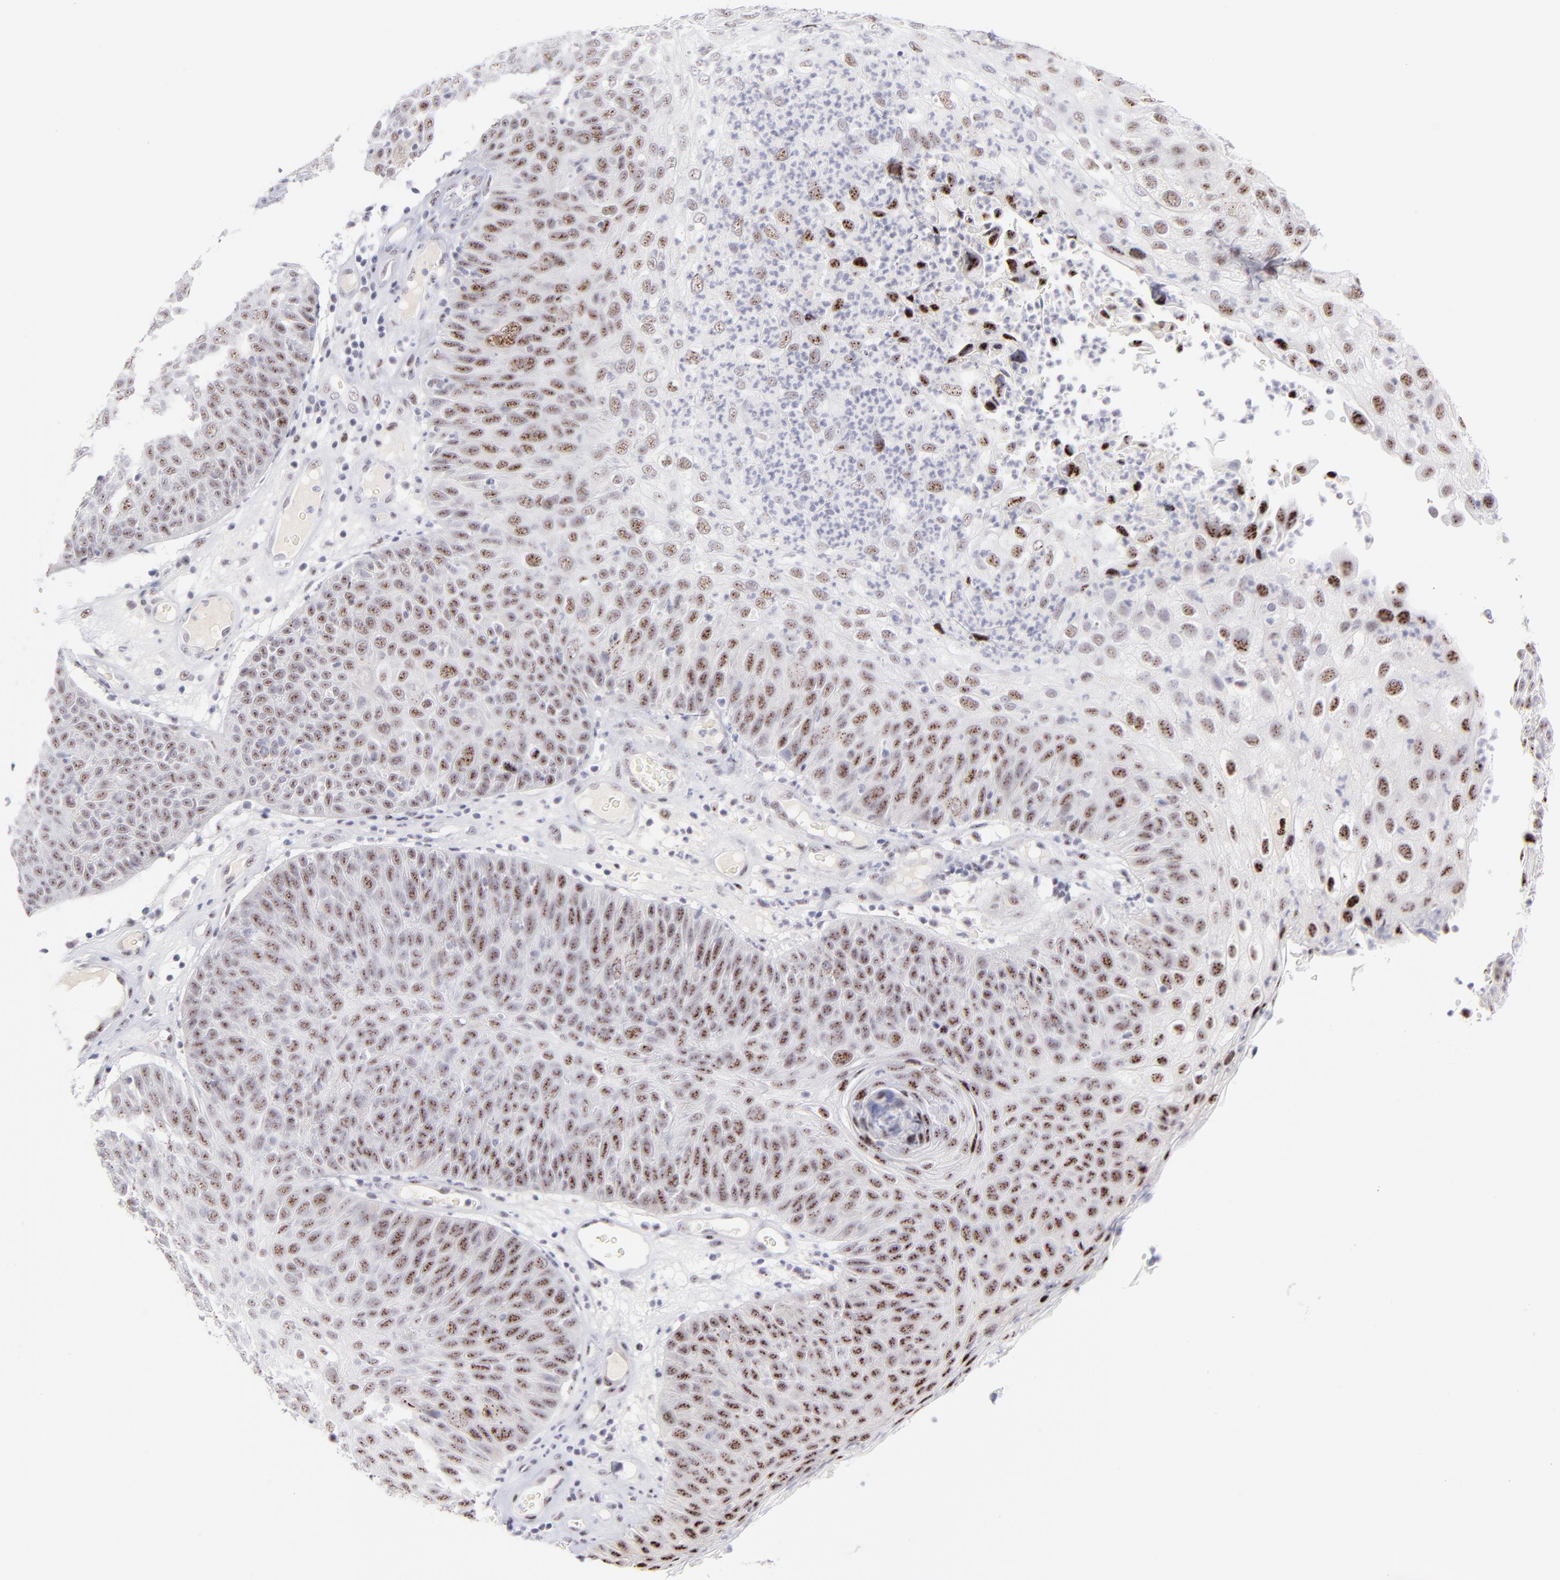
{"staining": {"intensity": "moderate", "quantity": ">75%", "location": "nuclear"}, "tissue": "skin cancer", "cell_type": "Tumor cells", "image_type": "cancer", "snomed": [{"axis": "morphology", "description": "Squamous cell carcinoma, NOS"}, {"axis": "topography", "description": "Skin"}], "caption": "Human skin cancer (squamous cell carcinoma) stained with a brown dye displays moderate nuclear positive positivity in about >75% of tumor cells.", "gene": "CDC25C", "patient": {"sex": "male", "age": 87}}